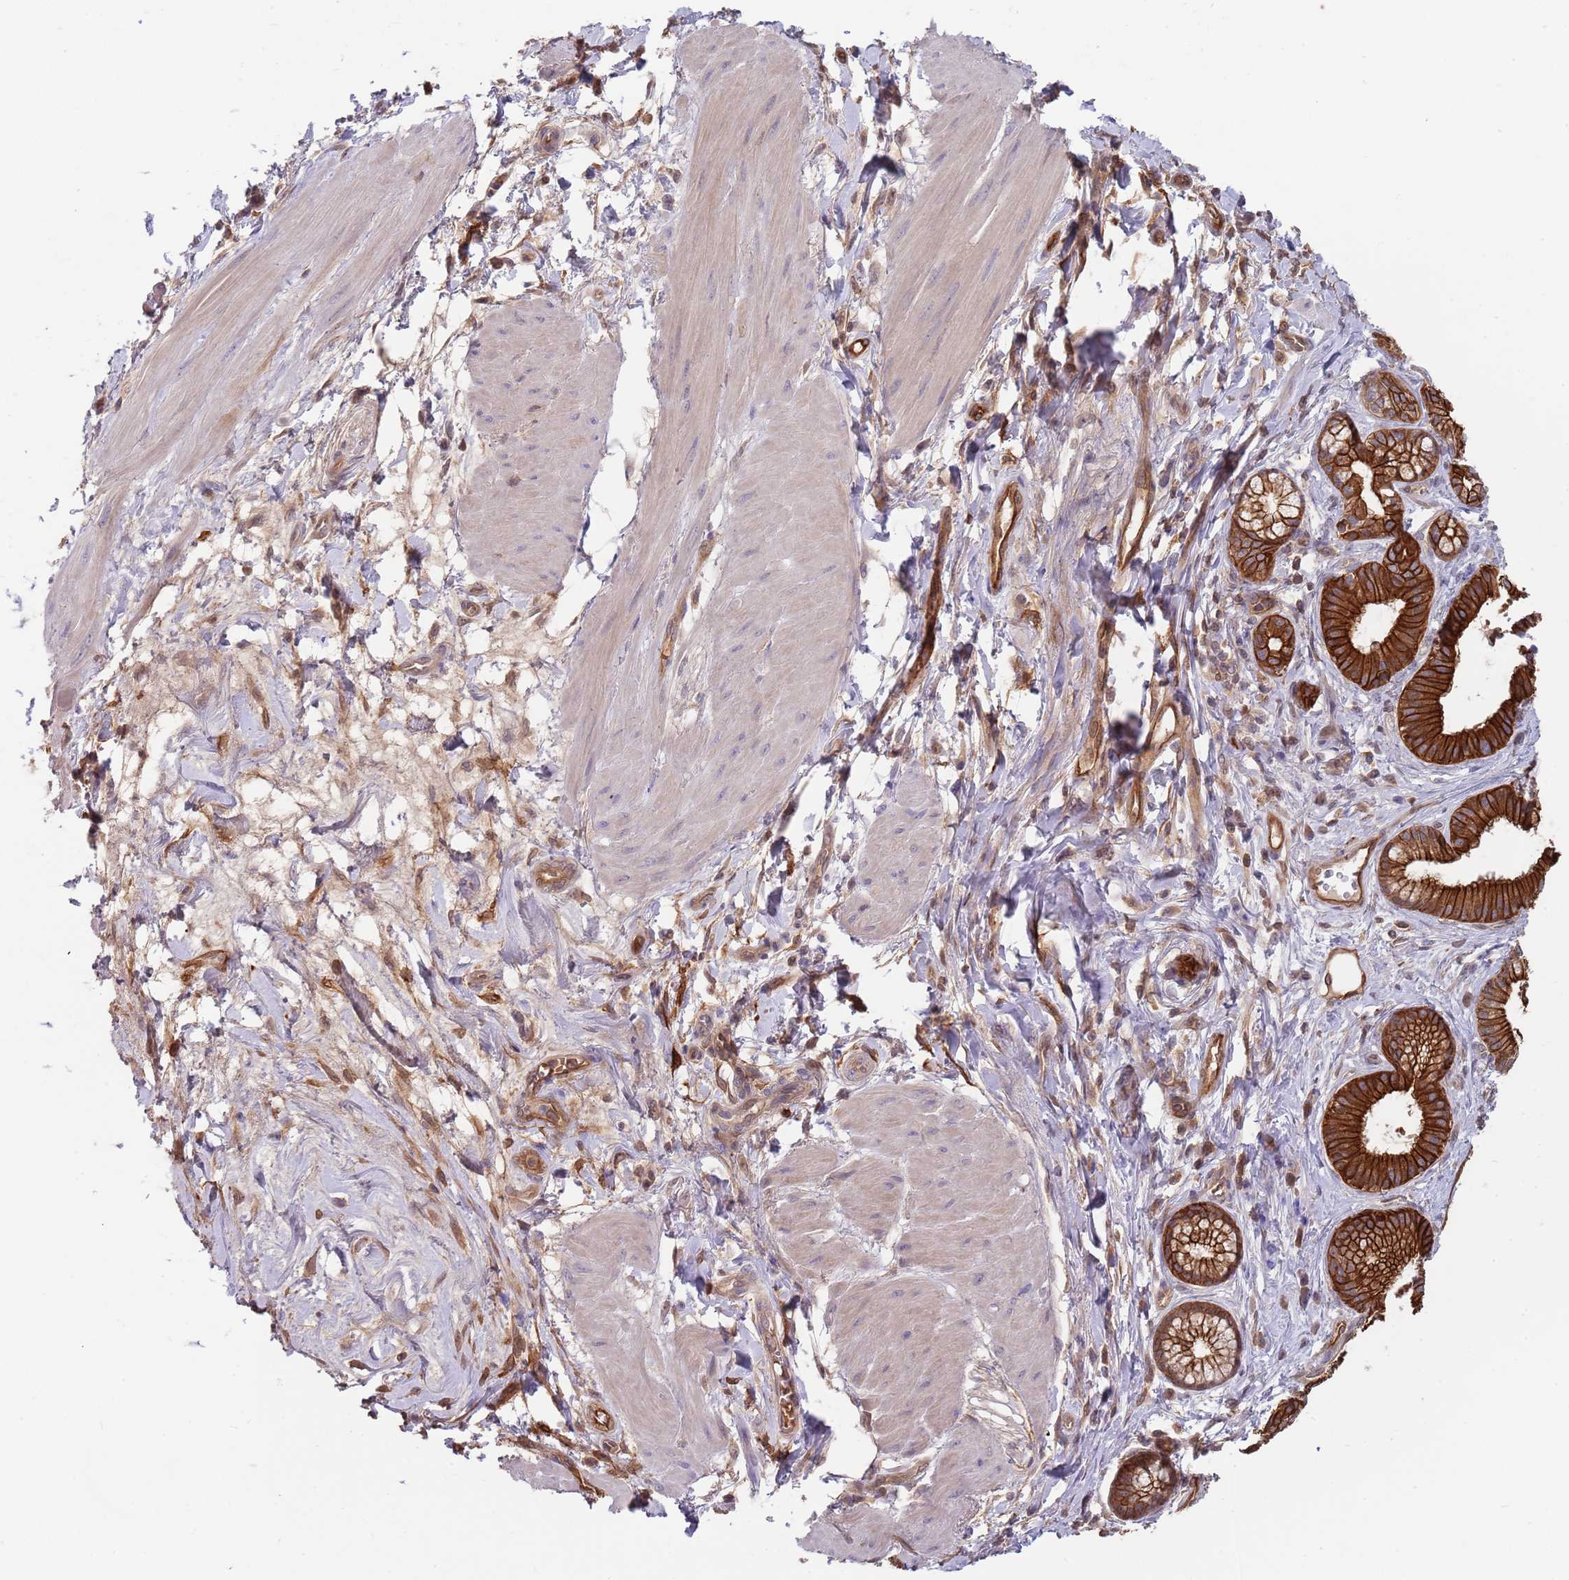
{"staining": {"intensity": "strong", "quantity": ">75%", "location": "cytoplasmic/membranous"}, "tissue": "pancreatic cancer", "cell_type": "Tumor cells", "image_type": "cancer", "snomed": [{"axis": "morphology", "description": "Adenocarcinoma, NOS"}, {"axis": "topography", "description": "Pancreas"}], "caption": "A photomicrograph of human pancreatic adenocarcinoma stained for a protein exhibits strong cytoplasmic/membranous brown staining in tumor cells. (IHC, brightfield microscopy, high magnification).", "gene": "GSDMD", "patient": {"sex": "male", "age": 72}}